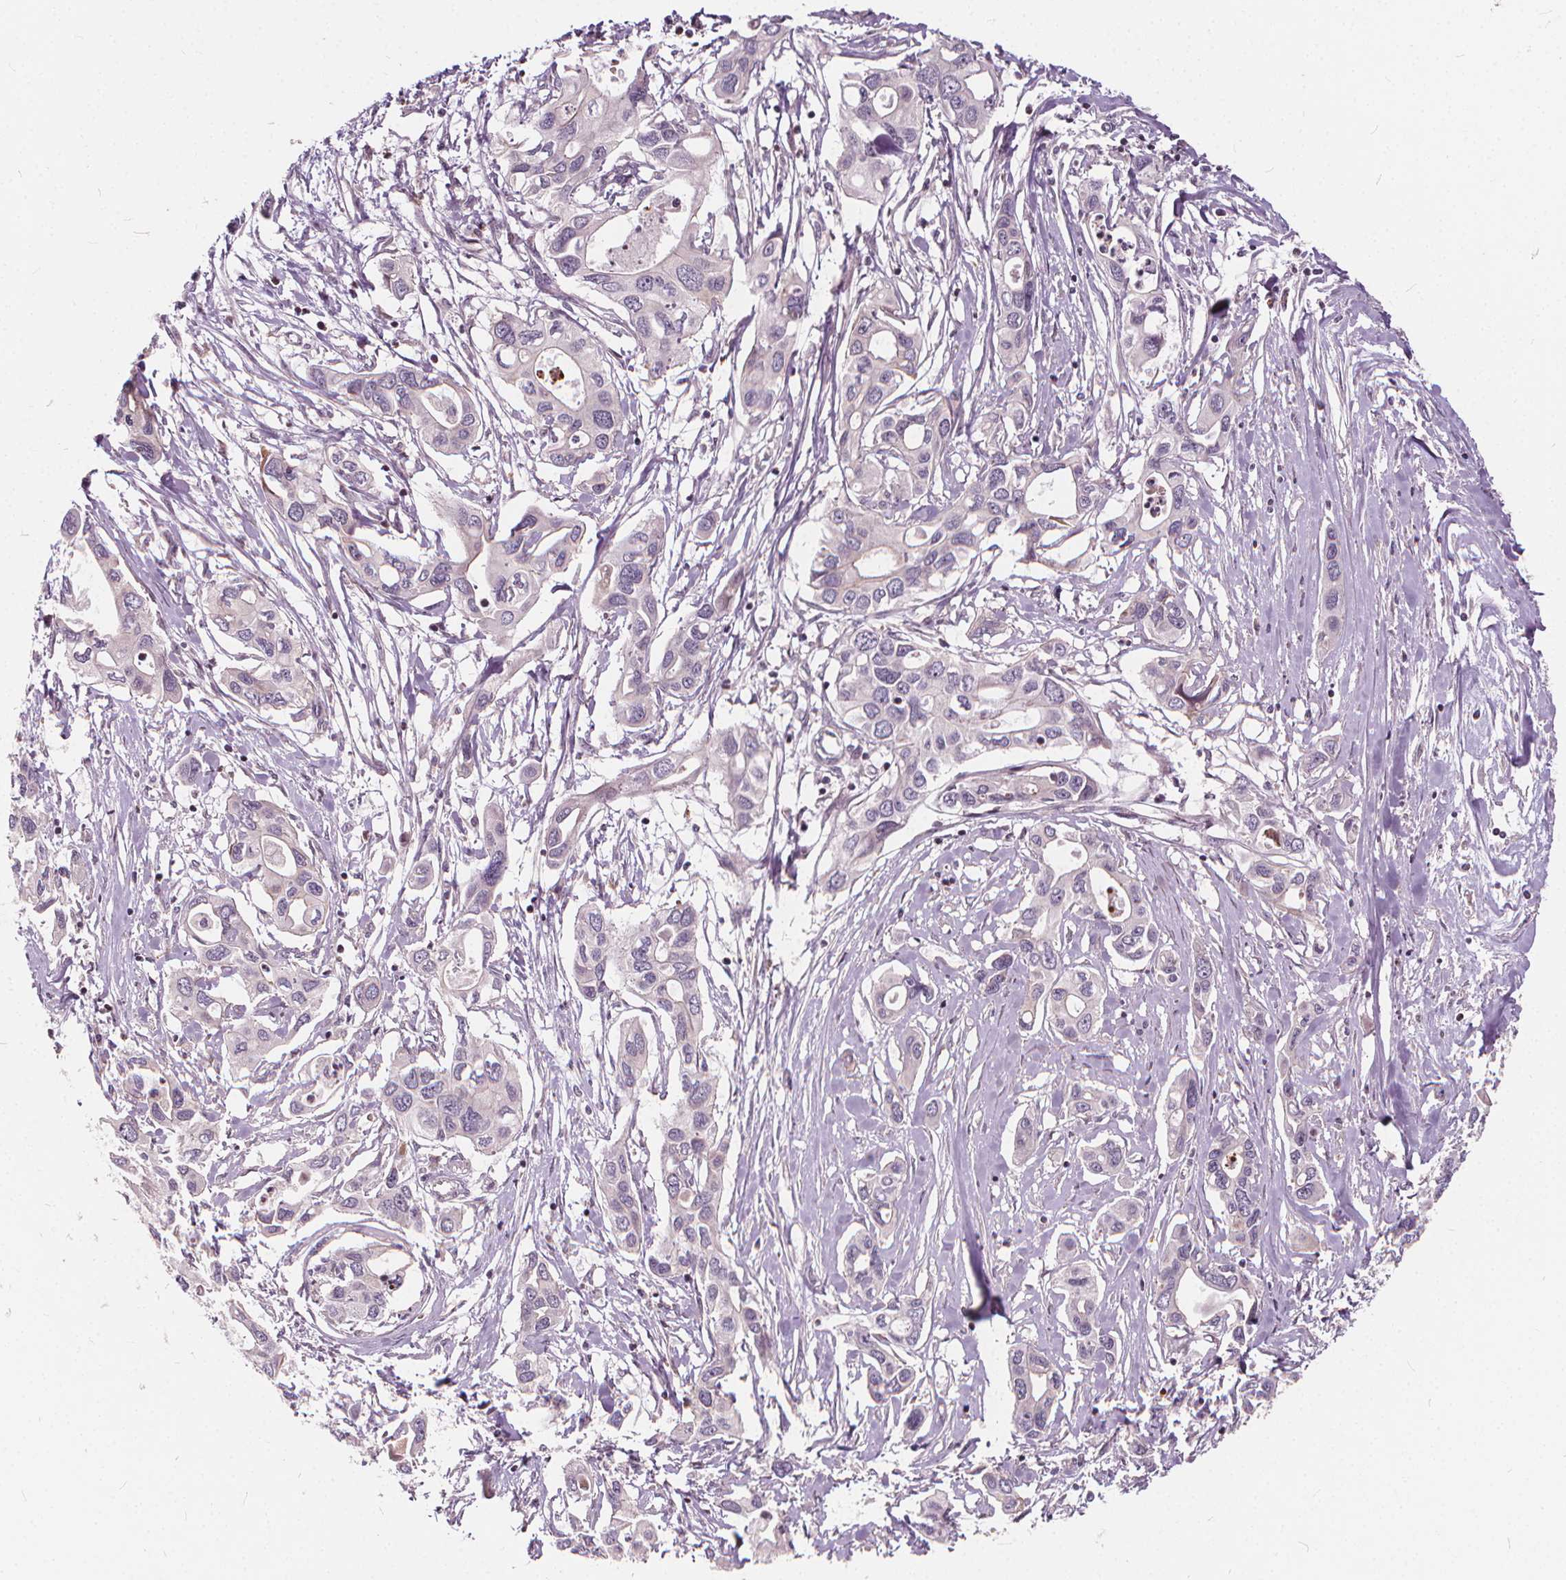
{"staining": {"intensity": "negative", "quantity": "none", "location": "none"}, "tissue": "pancreatic cancer", "cell_type": "Tumor cells", "image_type": "cancer", "snomed": [{"axis": "morphology", "description": "Adenocarcinoma, NOS"}, {"axis": "topography", "description": "Pancreas"}], "caption": "High magnification brightfield microscopy of pancreatic adenocarcinoma stained with DAB (brown) and counterstained with hematoxylin (blue): tumor cells show no significant staining.", "gene": "INPP5E", "patient": {"sex": "male", "age": 60}}